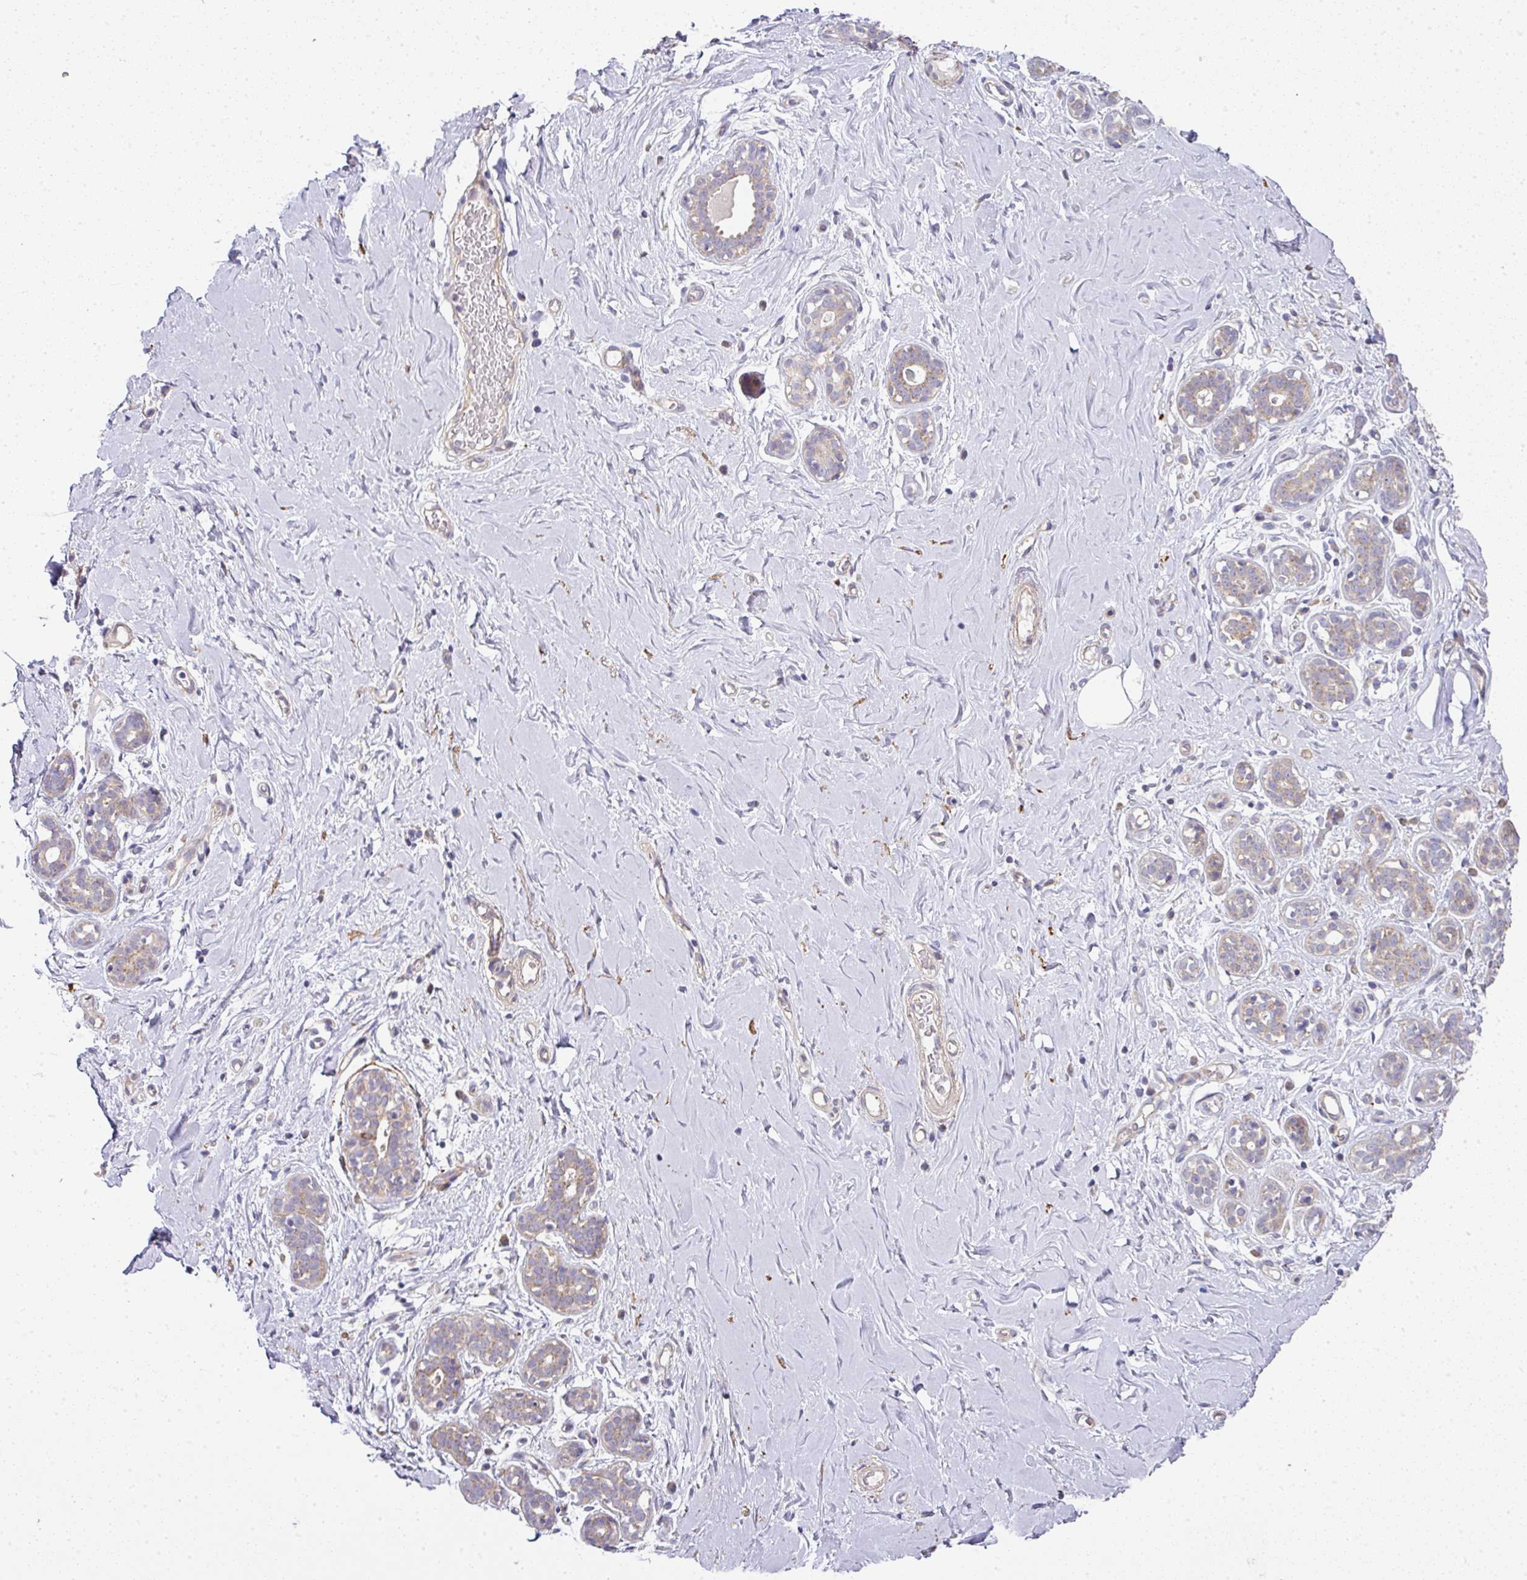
{"staining": {"intensity": "negative", "quantity": "none", "location": "none"}, "tissue": "breast", "cell_type": "Adipocytes", "image_type": "normal", "snomed": [{"axis": "morphology", "description": "Normal tissue, NOS"}, {"axis": "topography", "description": "Breast"}], "caption": "A micrograph of breast stained for a protein exhibits no brown staining in adipocytes.", "gene": "STK35", "patient": {"sex": "female", "age": 27}}